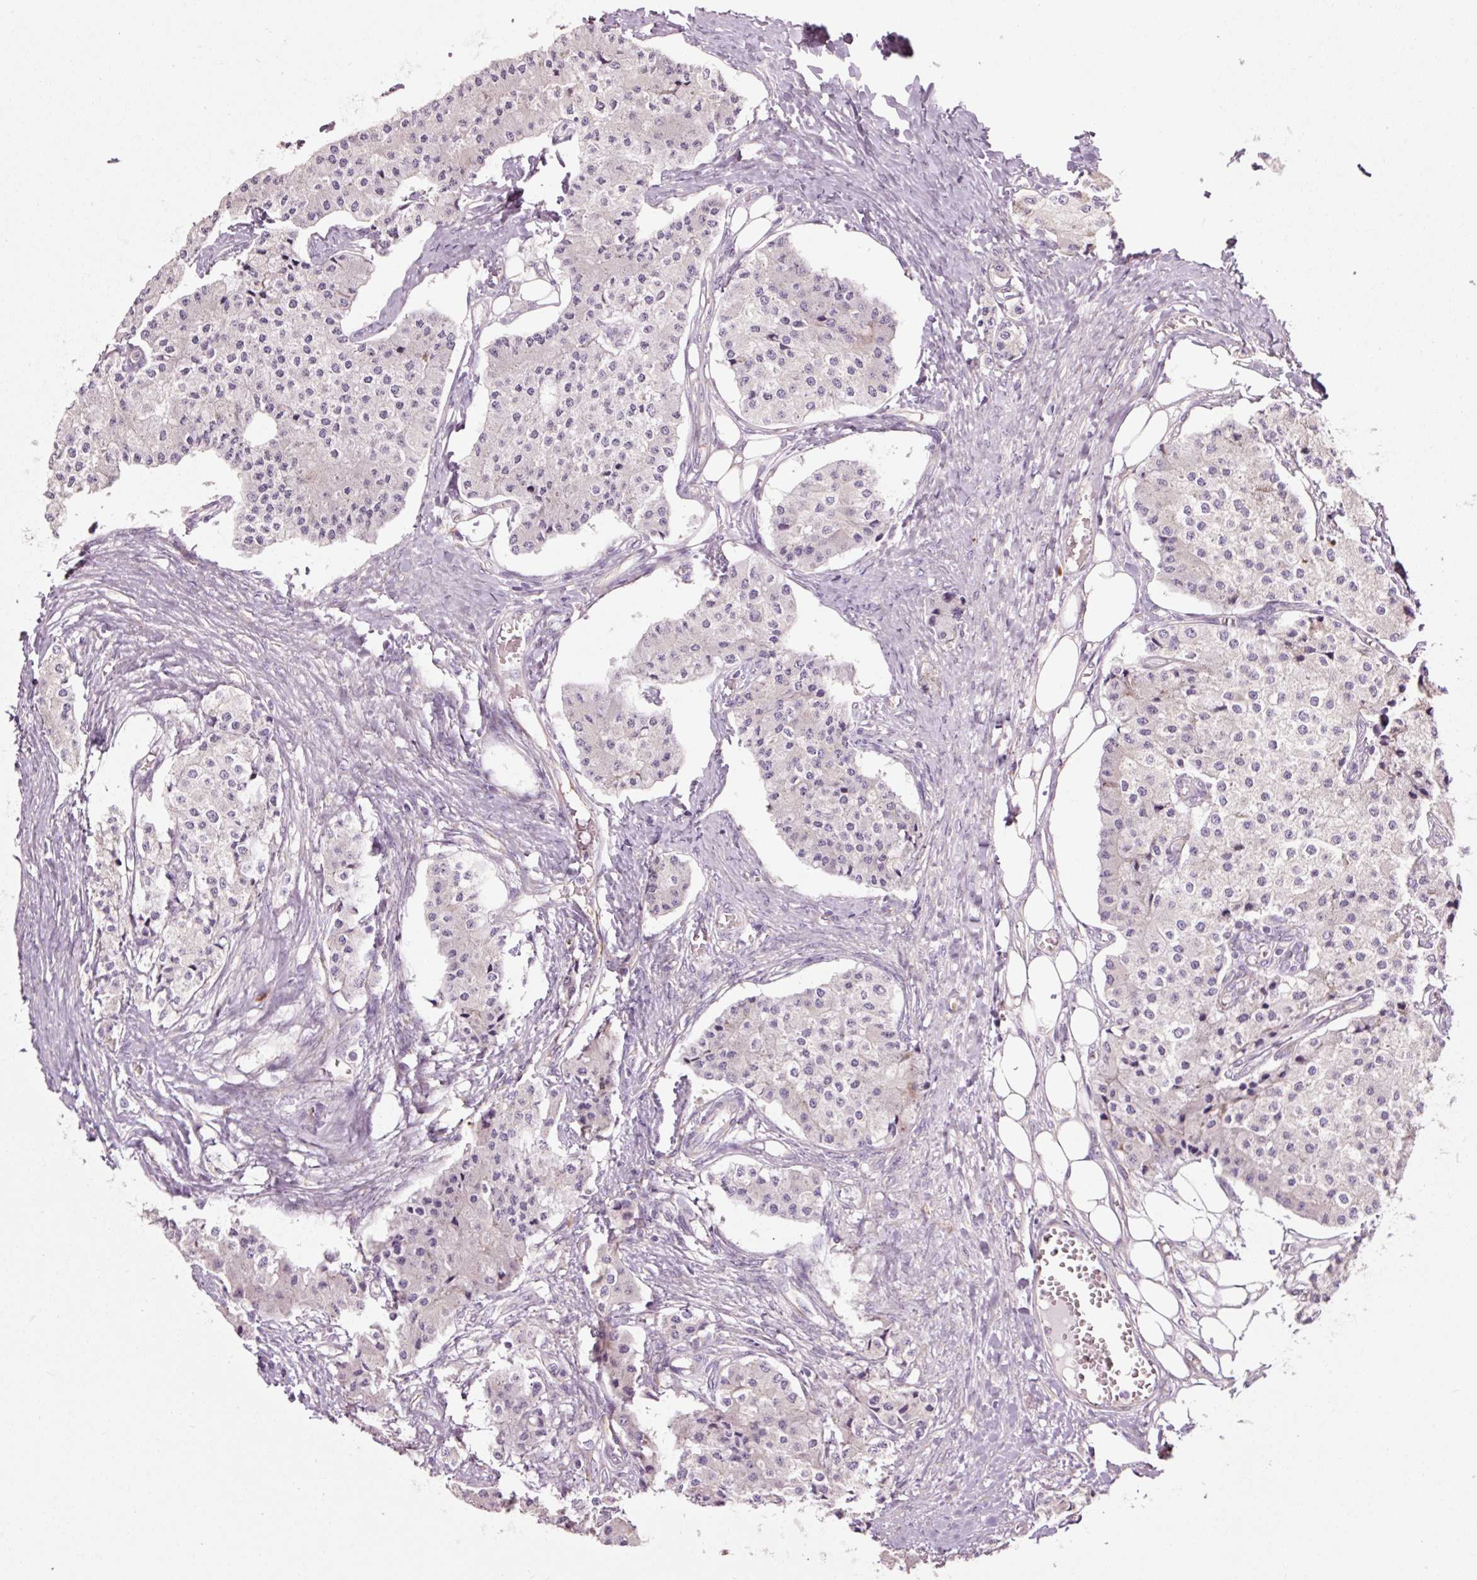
{"staining": {"intensity": "negative", "quantity": "none", "location": "none"}, "tissue": "carcinoid", "cell_type": "Tumor cells", "image_type": "cancer", "snomed": [{"axis": "morphology", "description": "Carcinoid, malignant, NOS"}, {"axis": "topography", "description": "Colon"}], "caption": "High magnification brightfield microscopy of malignant carcinoid stained with DAB (3,3'-diaminobenzidine) (brown) and counterstained with hematoxylin (blue): tumor cells show no significant expression. Nuclei are stained in blue.", "gene": "RPL10A", "patient": {"sex": "female", "age": 52}}